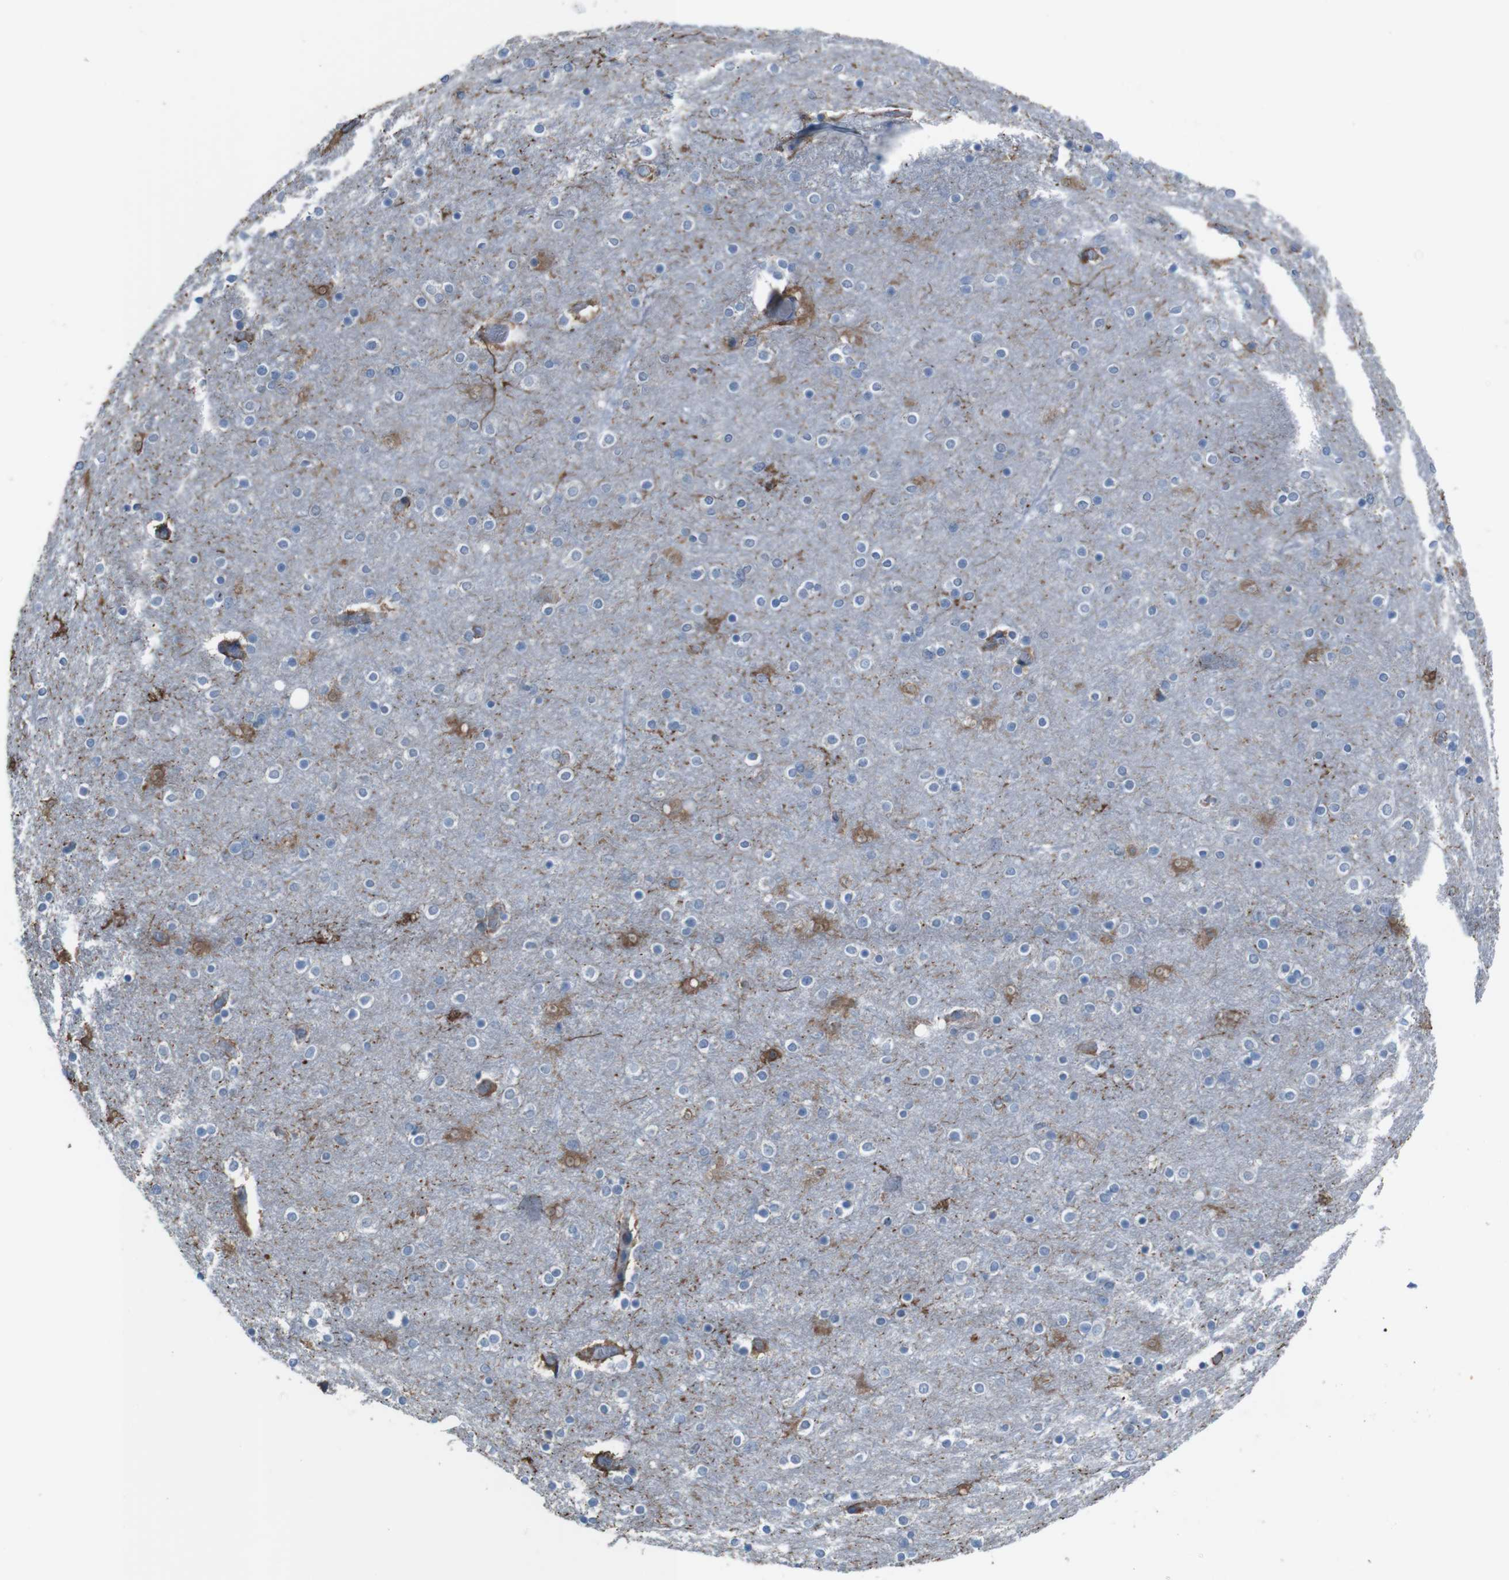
{"staining": {"intensity": "negative", "quantity": "none", "location": "none"}, "tissue": "cerebral cortex", "cell_type": "Endothelial cells", "image_type": "normal", "snomed": [{"axis": "morphology", "description": "Normal tissue, NOS"}, {"axis": "topography", "description": "Cerebral cortex"}], "caption": "Endothelial cells show no significant expression in unremarkable cerebral cortex.", "gene": "CDH22", "patient": {"sex": "female", "age": 54}}